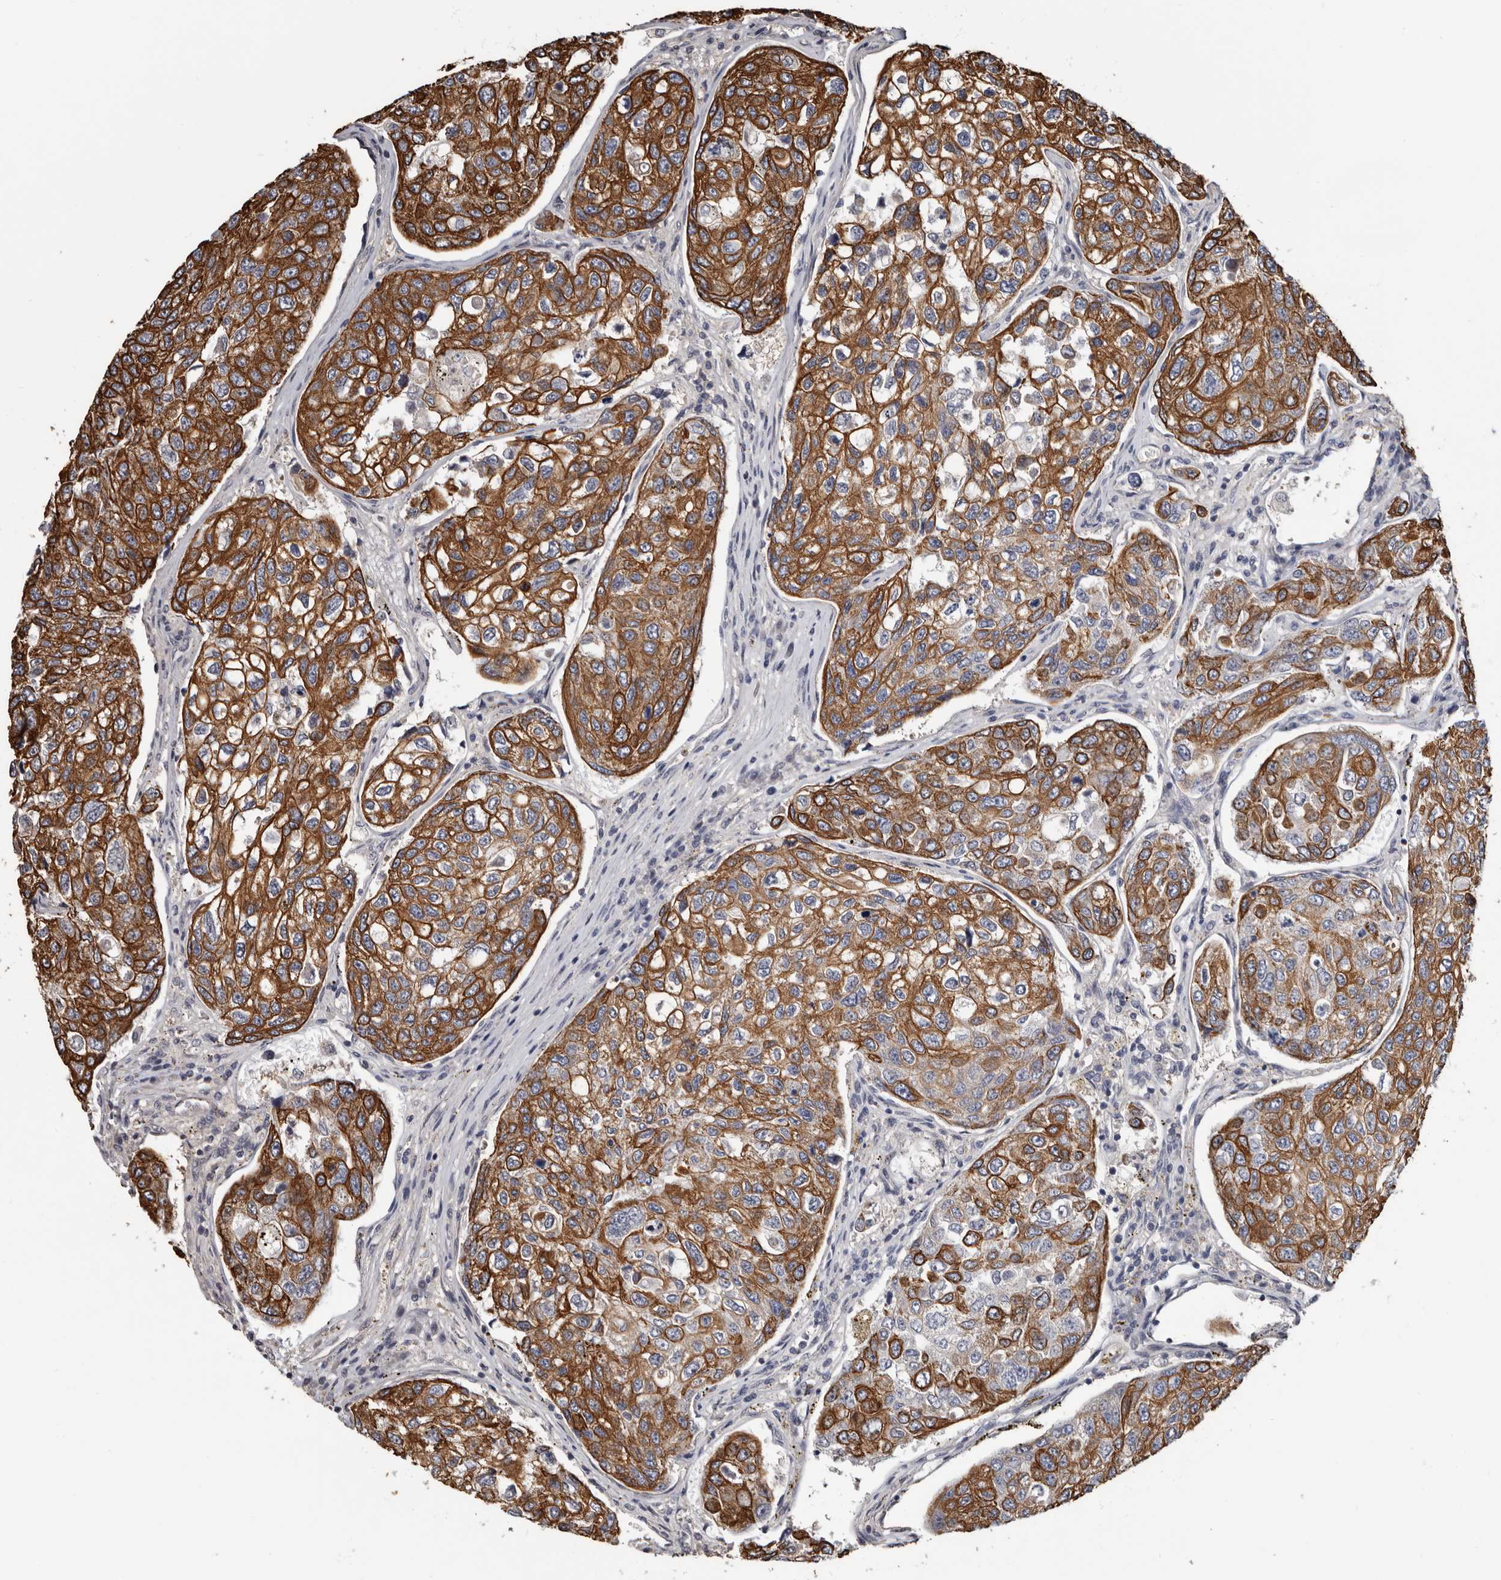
{"staining": {"intensity": "strong", "quantity": ">75%", "location": "cytoplasmic/membranous"}, "tissue": "urothelial cancer", "cell_type": "Tumor cells", "image_type": "cancer", "snomed": [{"axis": "morphology", "description": "Urothelial carcinoma, High grade"}, {"axis": "topography", "description": "Lymph node"}, {"axis": "topography", "description": "Urinary bladder"}], "caption": "The immunohistochemical stain shows strong cytoplasmic/membranous expression in tumor cells of high-grade urothelial carcinoma tissue. Nuclei are stained in blue.", "gene": "MRPL18", "patient": {"sex": "male", "age": 51}}